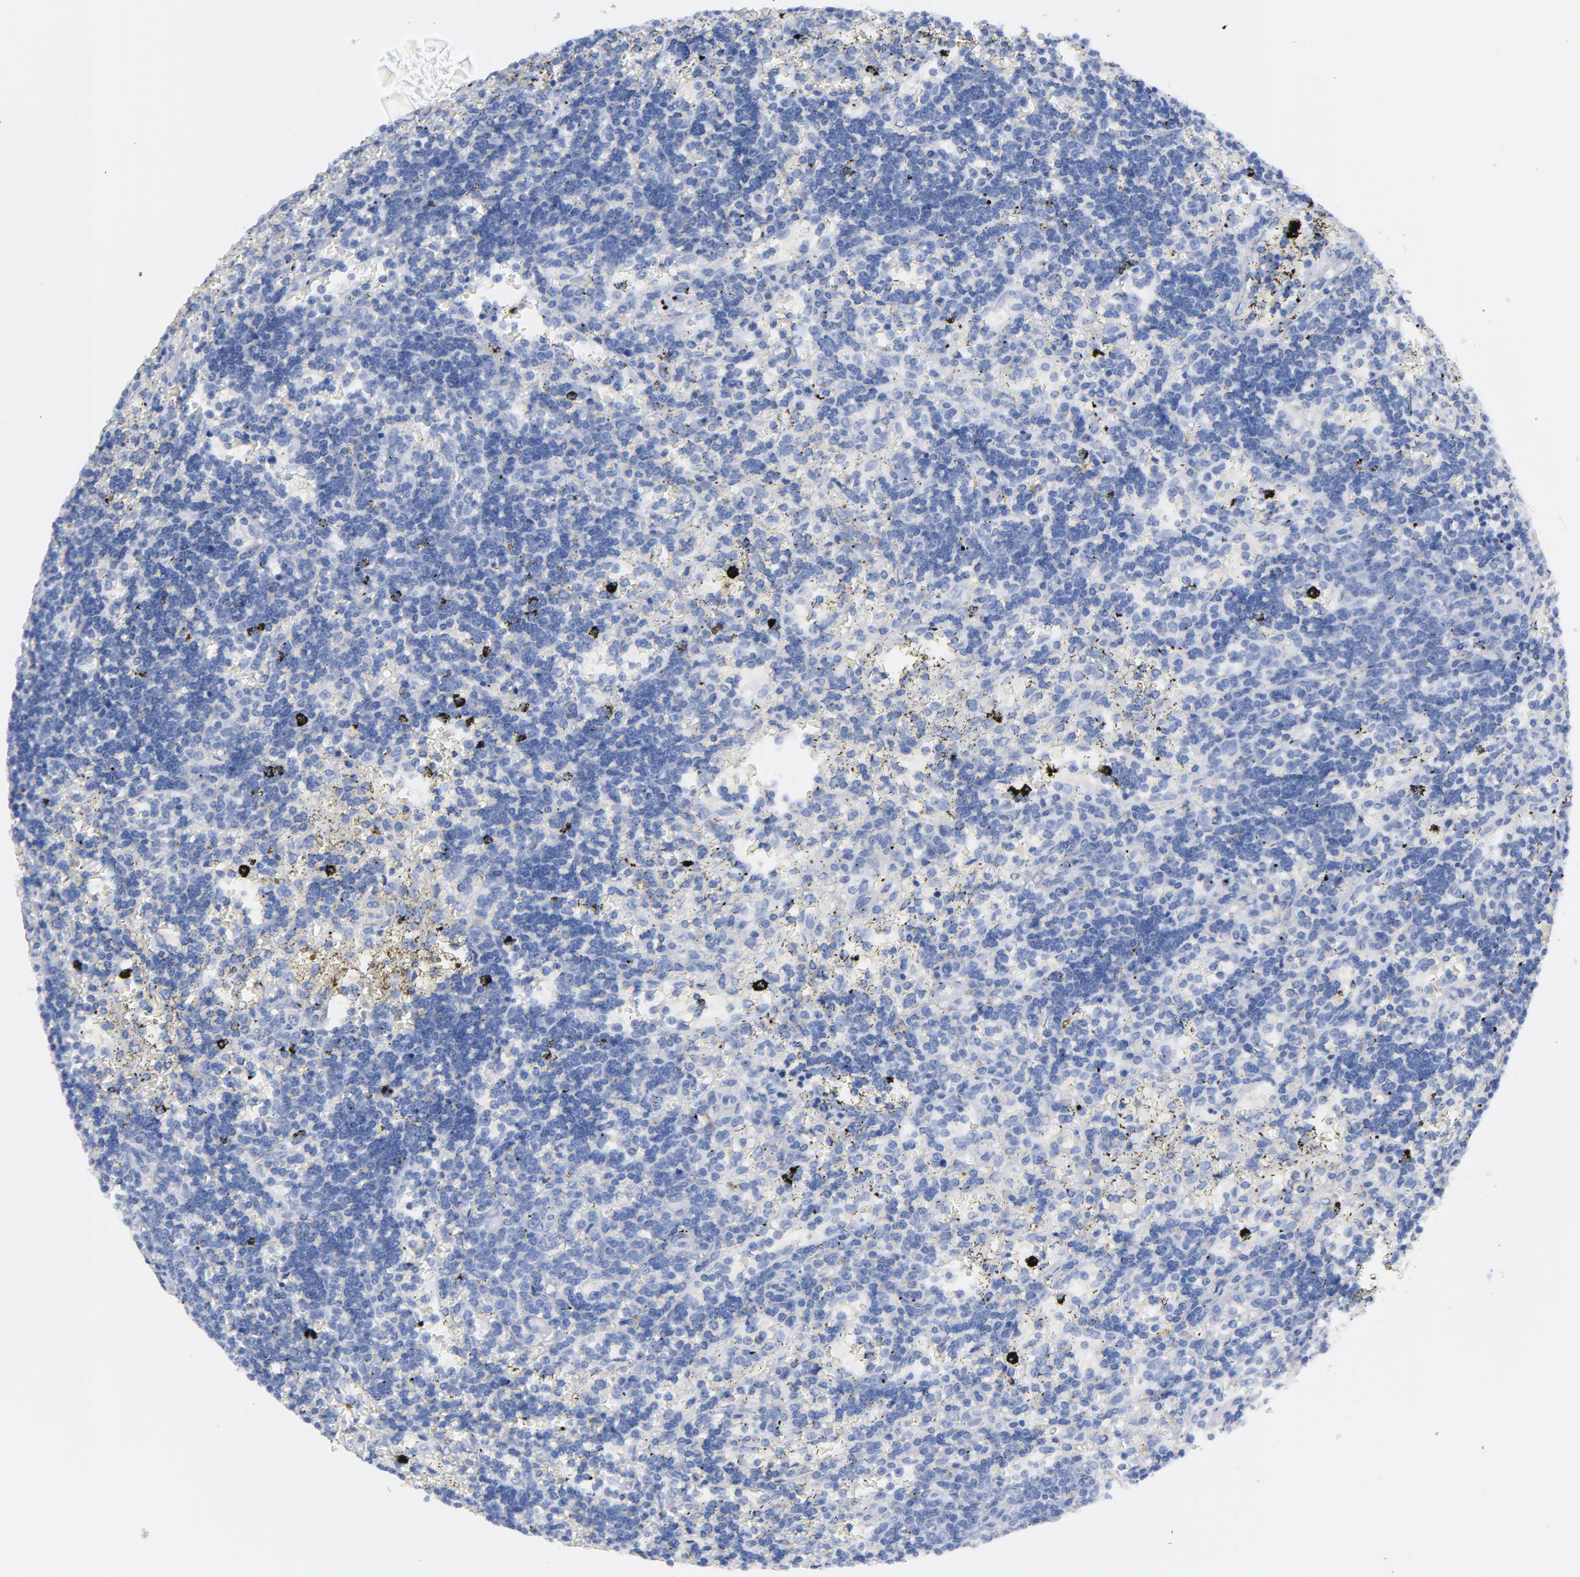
{"staining": {"intensity": "negative", "quantity": "none", "location": "none"}, "tissue": "lymphoma", "cell_type": "Tumor cells", "image_type": "cancer", "snomed": [{"axis": "morphology", "description": "Malignant lymphoma, non-Hodgkin's type, Low grade"}, {"axis": "topography", "description": "Spleen"}], "caption": "An image of malignant lymphoma, non-Hodgkin's type (low-grade) stained for a protein reveals no brown staining in tumor cells.", "gene": "TSPAN6", "patient": {"sex": "male", "age": 60}}